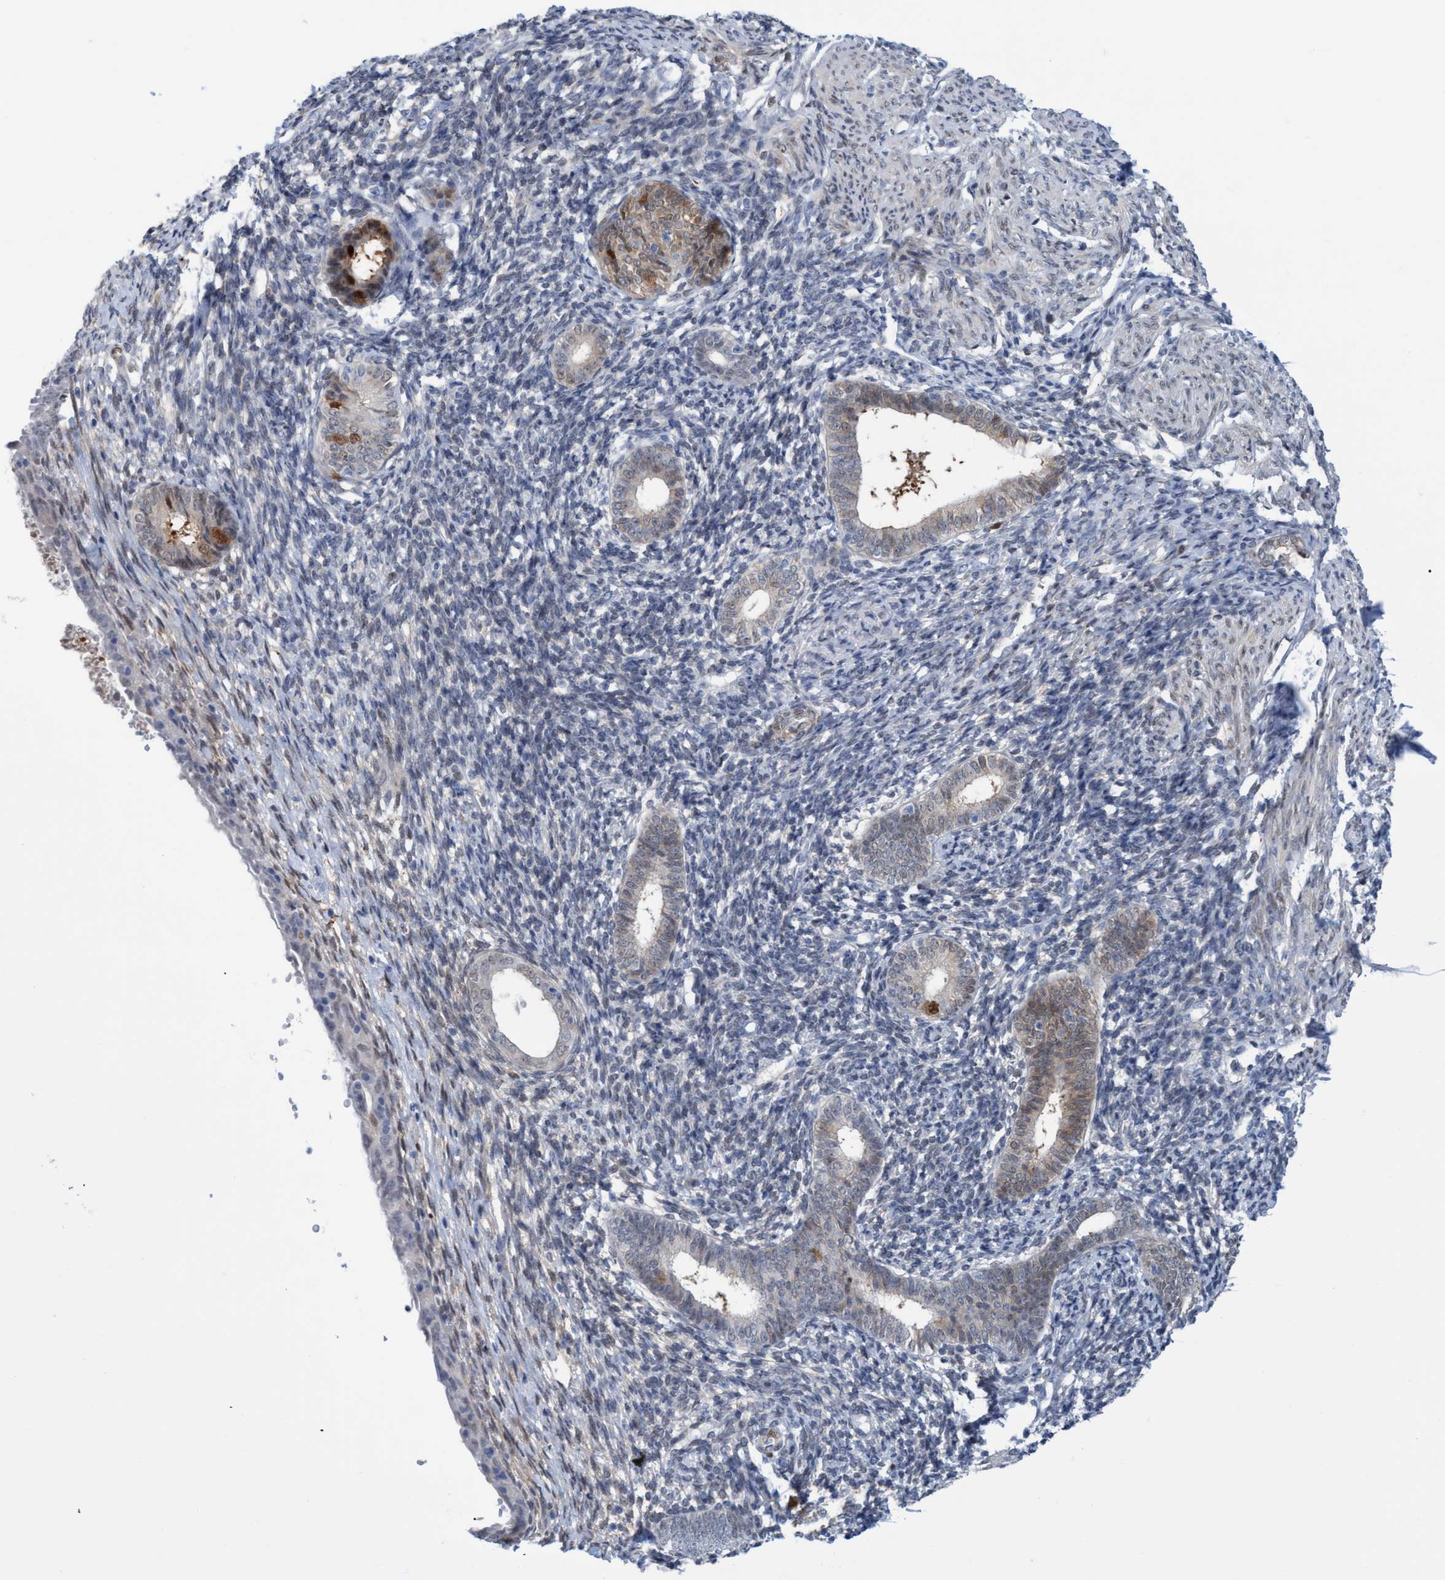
{"staining": {"intensity": "weak", "quantity": "<25%", "location": "nuclear"}, "tissue": "endometrium", "cell_type": "Cells in endometrial stroma", "image_type": "normal", "snomed": [{"axis": "morphology", "description": "Normal tissue, NOS"}, {"axis": "morphology", "description": "Adenocarcinoma, NOS"}, {"axis": "topography", "description": "Endometrium"}], "caption": "Human endometrium stained for a protein using IHC demonstrates no expression in cells in endometrial stroma.", "gene": "PINX1", "patient": {"sex": "female", "age": 57}}